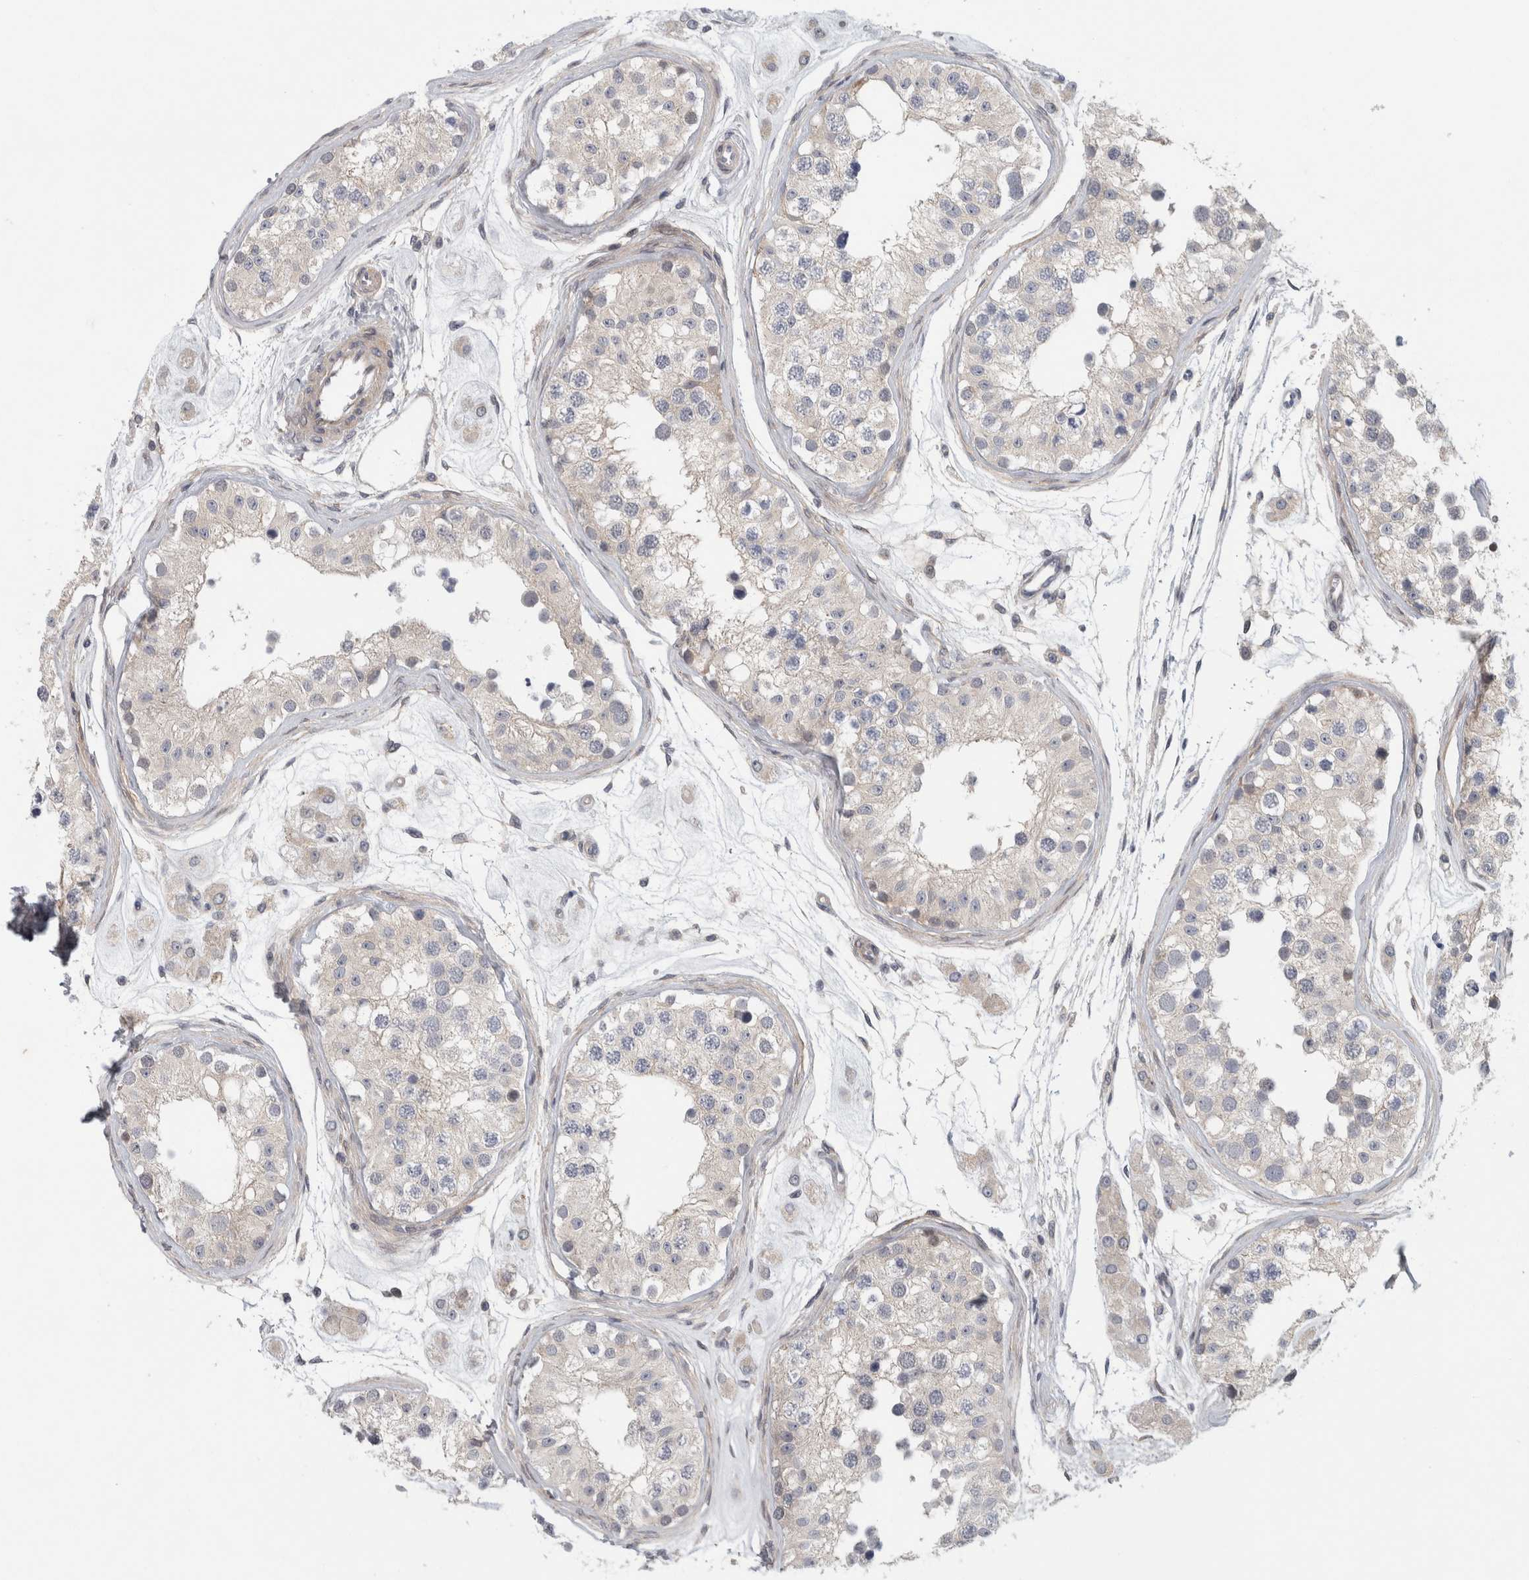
{"staining": {"intensity": "weak", "quantity": "<25%", "location": "cytoplasmic/membranous"}, "tissue": "testis", "cell_type": "Cells in seminiferous ducts", "image_type": "normal", "snomed": [{"axis": "morphology", "description": "Normal tissue, NOS"}, {"axis": "morphology", "description": "Adenocarcinoma, metastatic, NOS"}, {"axis": "topography", "description": "Testis"}], "caption": "The immunohistochemistry photomicrograph has no significant expression in cells in seminiferous ducts of testis.", "gene": "ZNF804B", "patient": {"sex": "male", "age": 26}}